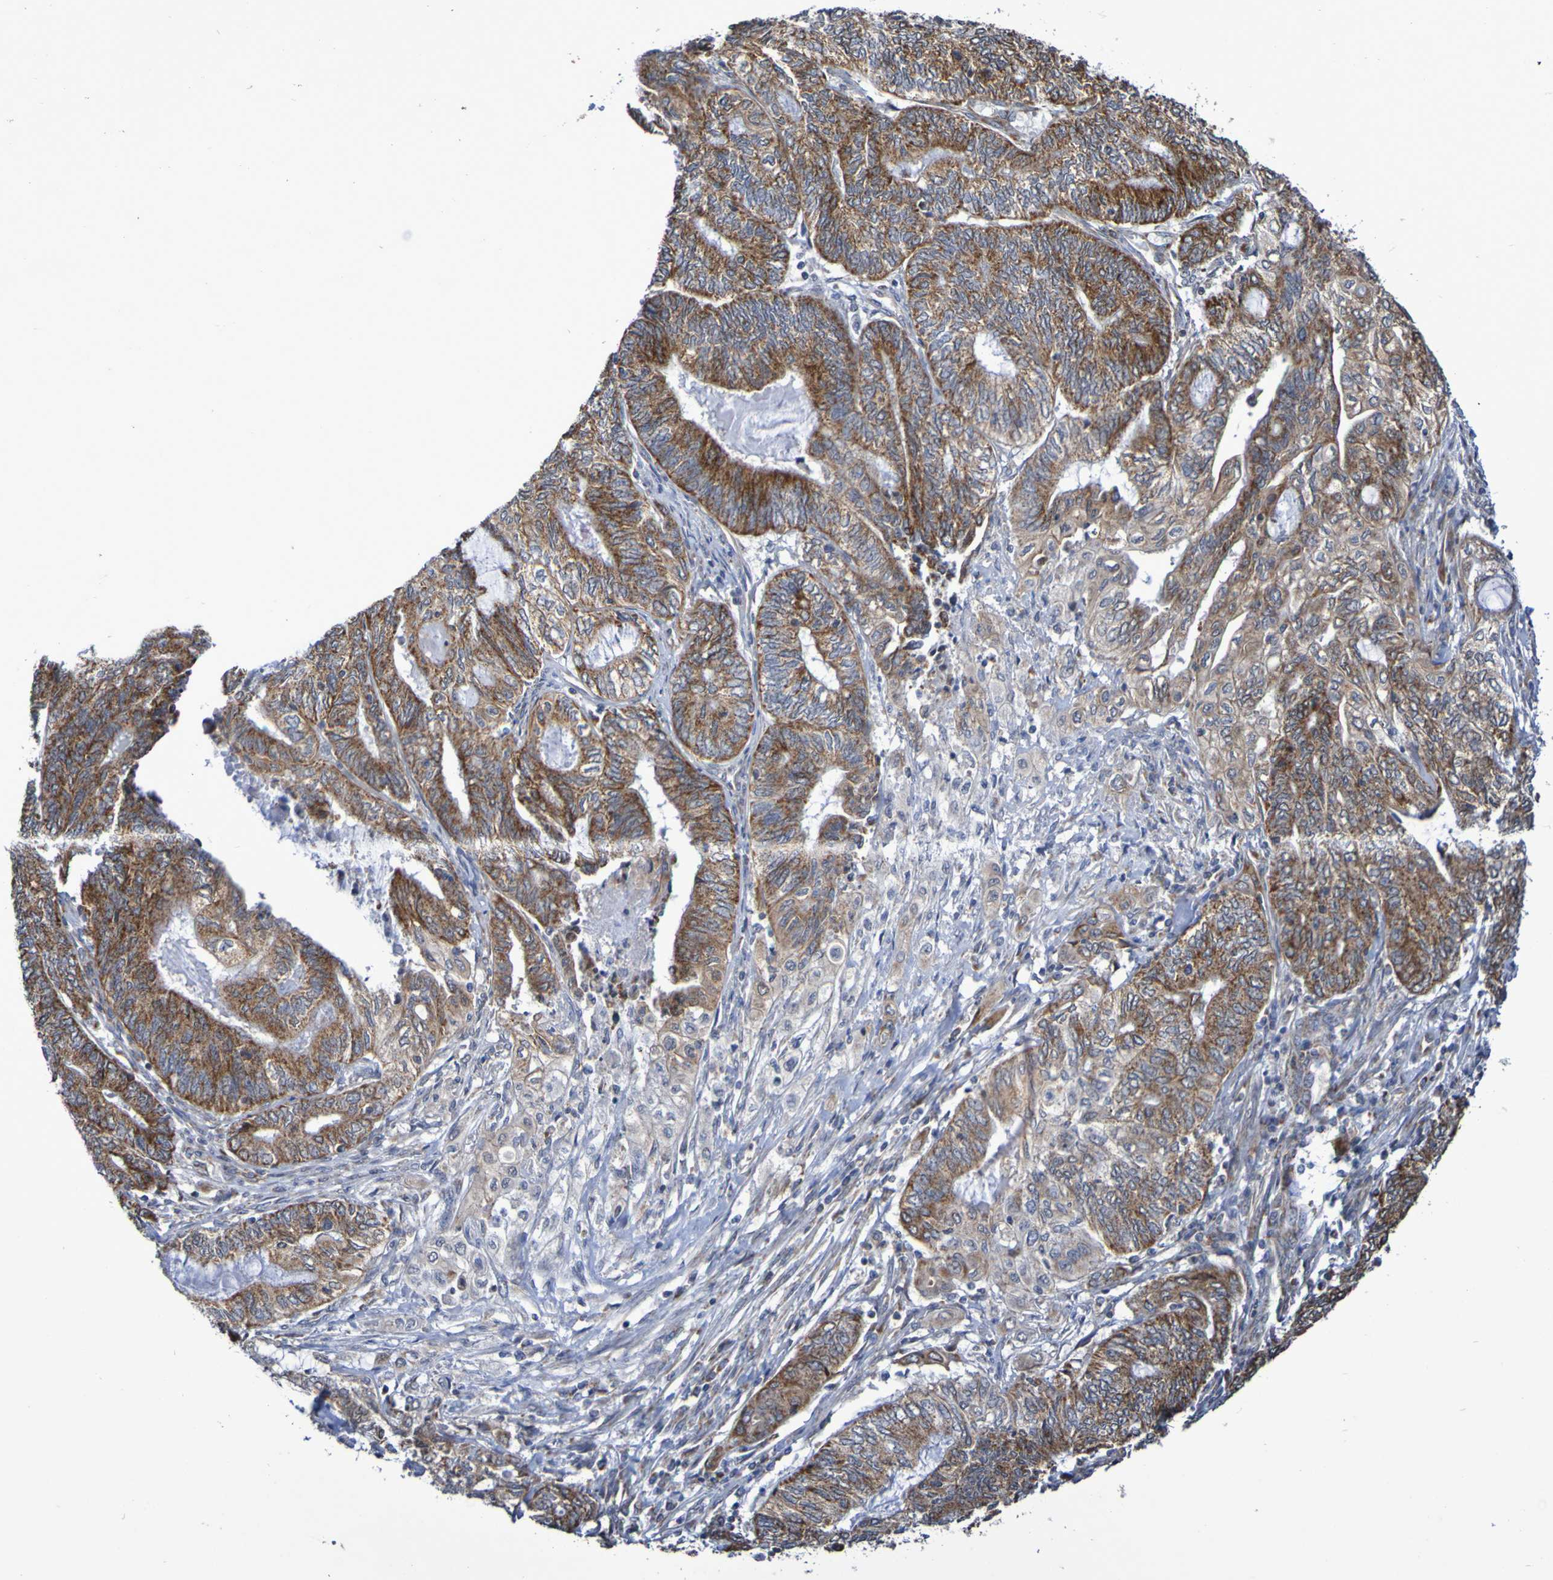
{"staining": {"intensity": "strong", "quantity": ">75%", "location": "cytoplasmic/membranous"}, "tissue": "endometrial cancer", "cell_type": "Tumor cells", "image_type": "cancer", "snomed": [{"axis": "morphology", "description": "Adenocarcinoma, NOS"}, {"axis": "topography", "description": "Uterus"}, {"axis": "topography", "description": "Endometrium"}], "caption": "Human endometrial cancer (adenocarcinoma) stained for a protein (brown) reveals strong cytoplasmic/membranous positive positivity in about >75% of tumor cells.", "gene": "DVL1", "patient": {"sex": "female", "age": 70}}